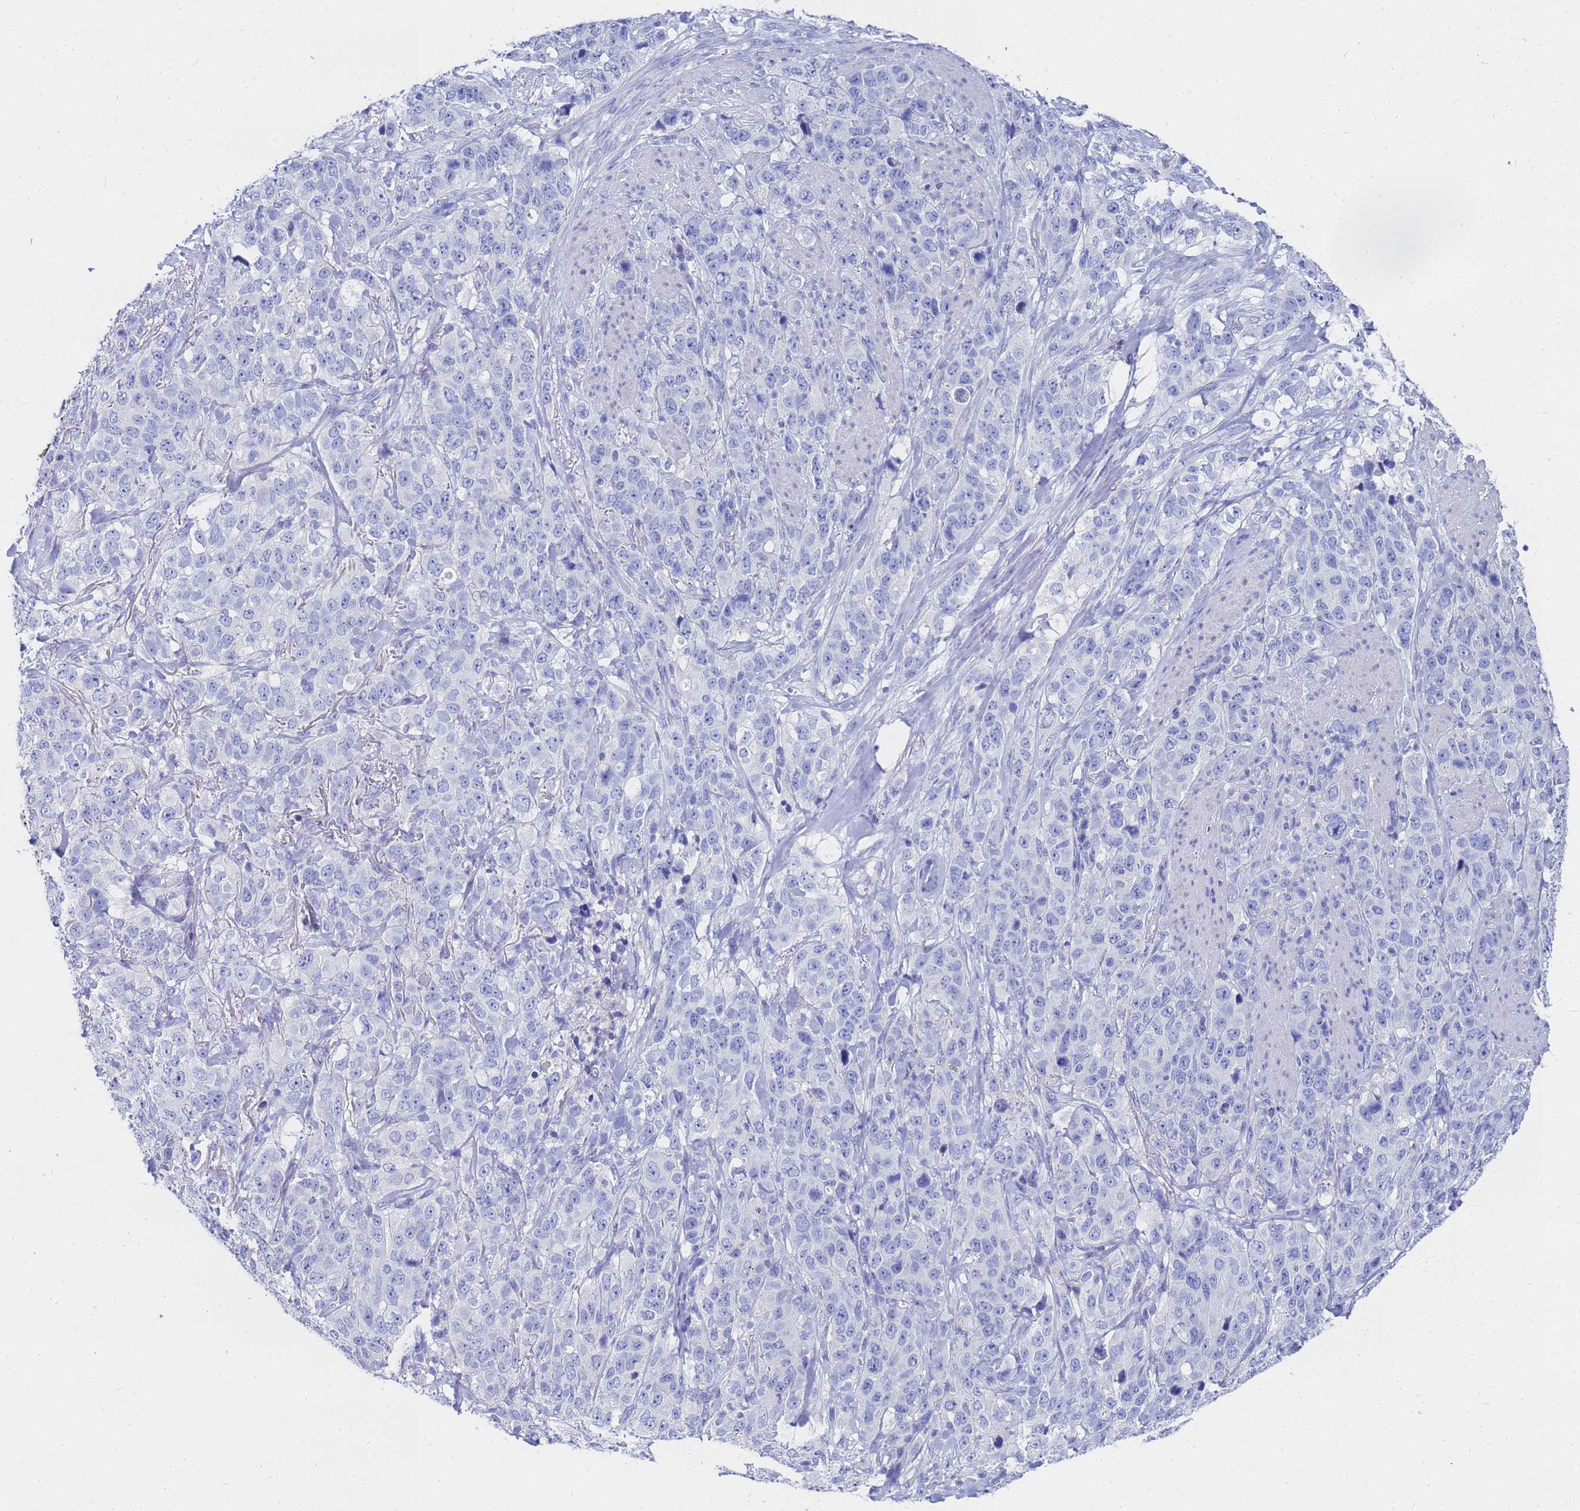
{"staining": {"intensity": "negative", "quantity": "none", "location": "none"}, "tissue": "stomach cancer", "cell_type": "Tumor cells", "image_type": "cancer", "snomed": [{"axis": "morphology", "description": "Adenocarcinoma, NOS"}, {"axis": "topography", "description": "Stomach"}], "caption": "Tumor cells are negative for brown protein staining in stomach adenocarcinoma.", "gene": "C2orf72", "patient": {"sex": "male", "age": 48}}